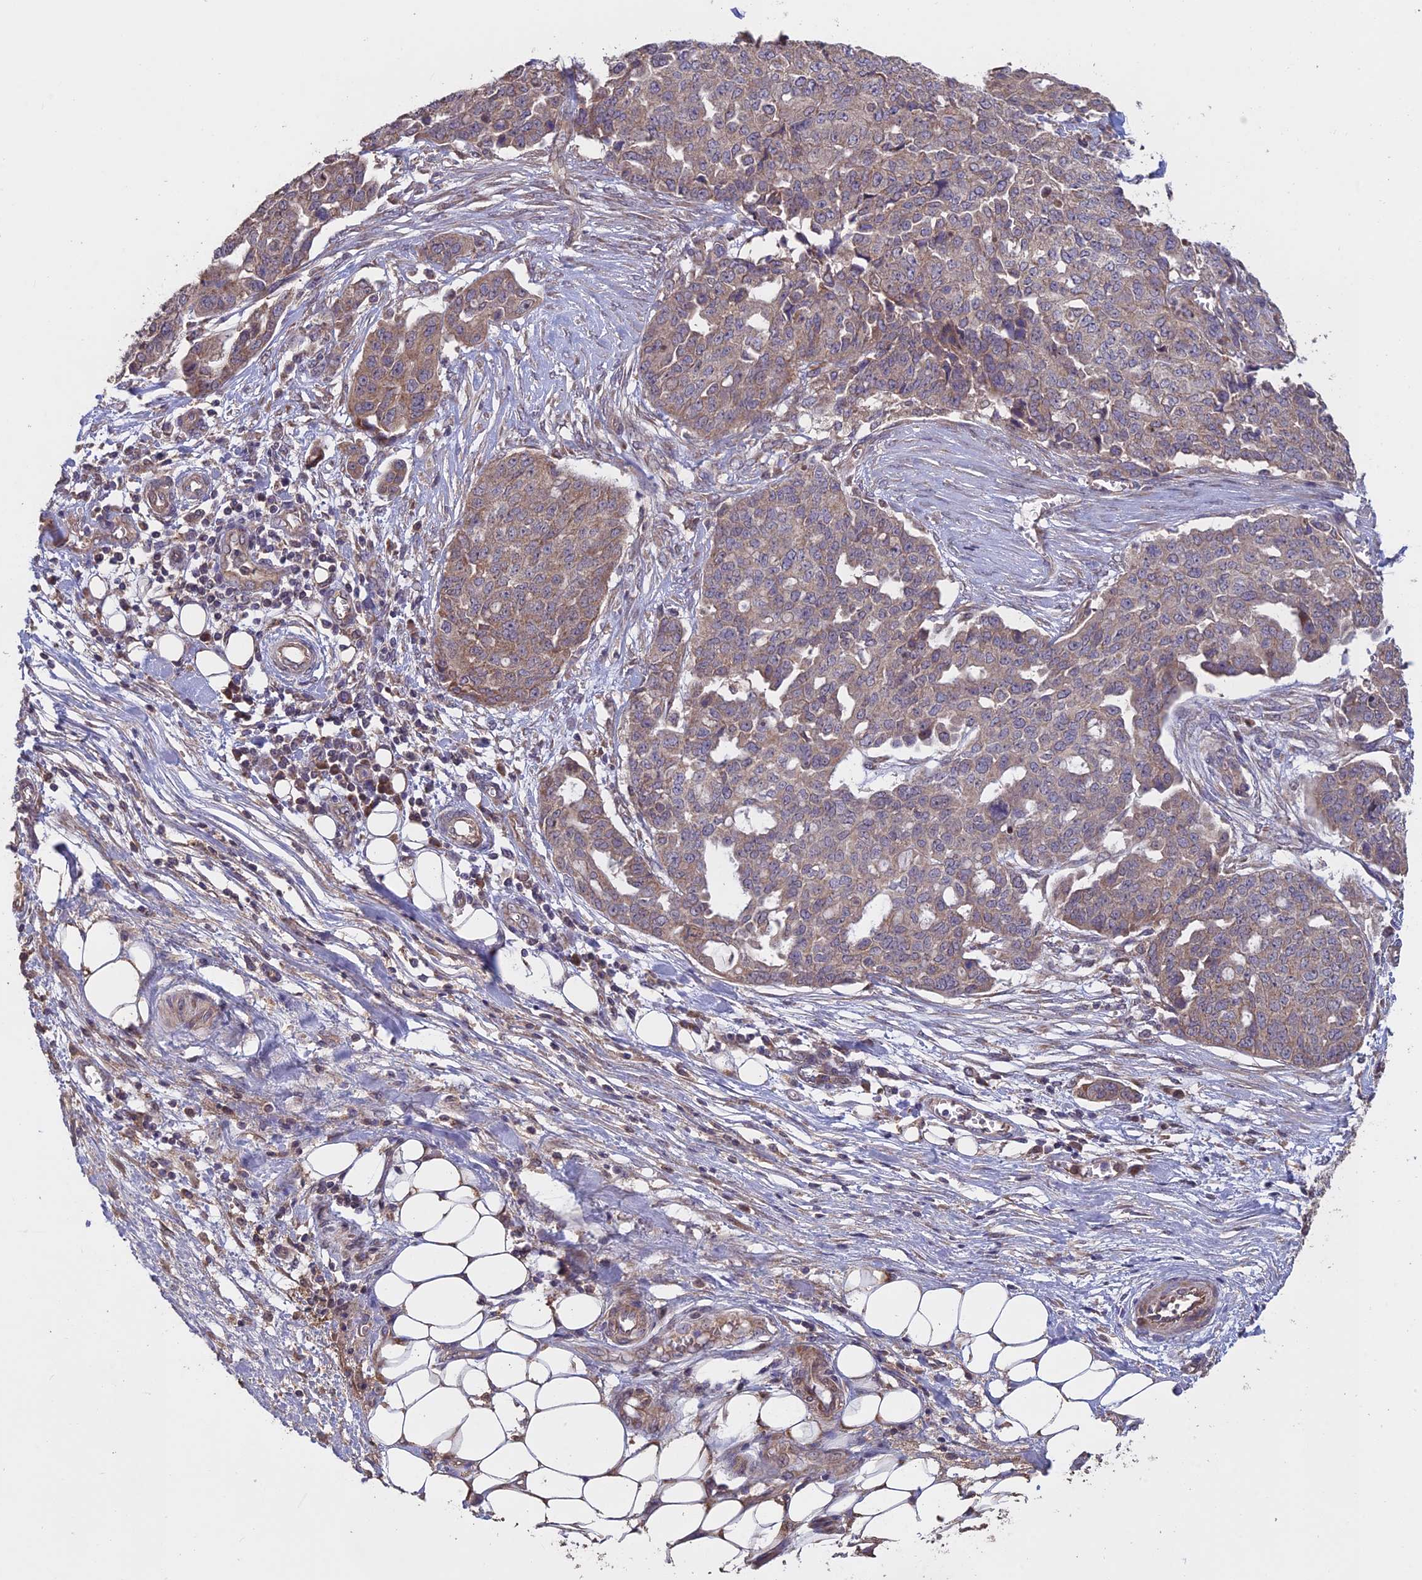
{"staining": {"intensity": "moderate", "quantity": "25%-75%", "location": "cytoplasmic/membranous"}, "tissue": "ovarian cancer", "cell_type": "Tumor cells", "image_type": "cancer", "snomed": [{"axis": "morphology", "description": "Cystadenocarcinoma, serous, NOS"}, {"axis": "topography", "description": "Soft tissue"}, {"axis": "topography", "description": "Ovary"}], "caption": "Human ovarian cancer (serous cystadenocarcinoma) stained with a protein marker exhibits moderate staining in tumor cells.", "gene": "SHISA5", "patient": {"sex": "female", "age": 57}}